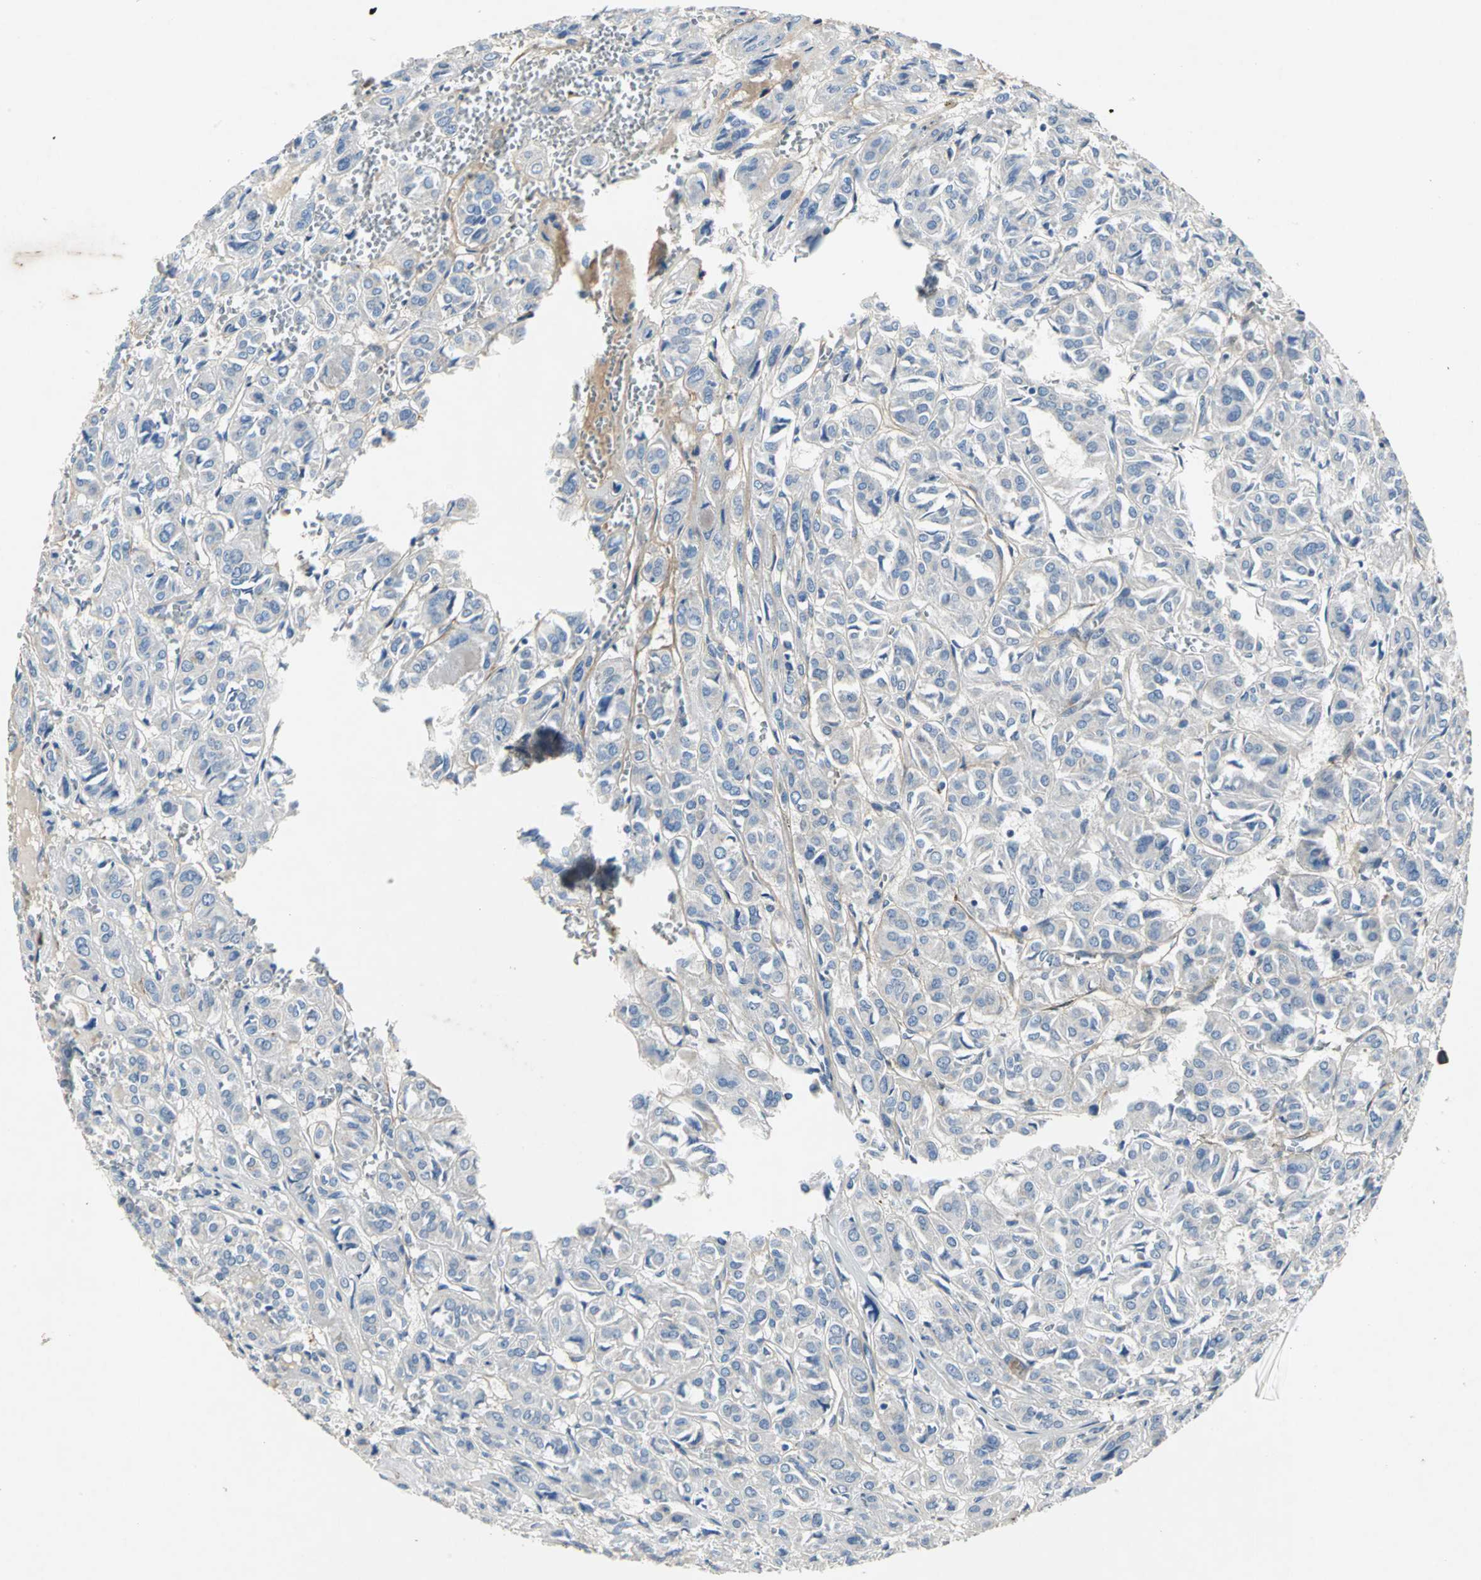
{"staining": {"intensity": "negative", "quantity": "none", "location": "none"}, "tissue": "thyroid cancer", "cell_type": "Tumor cells", "image_type": "cancer", "snomed": [{"axis": "morphology", "description": "Follicular adenoma carcinoma, NOS"}, {"axis": "topography", "description": "Thyroid gland"}], "caption": "A micrograph of human thyroid cancer (follicular adenoma carcinoma) is negative for staining in tumor cells.", "gene": "EFNB3", "patient": {"sex": "female", "age": 71}}